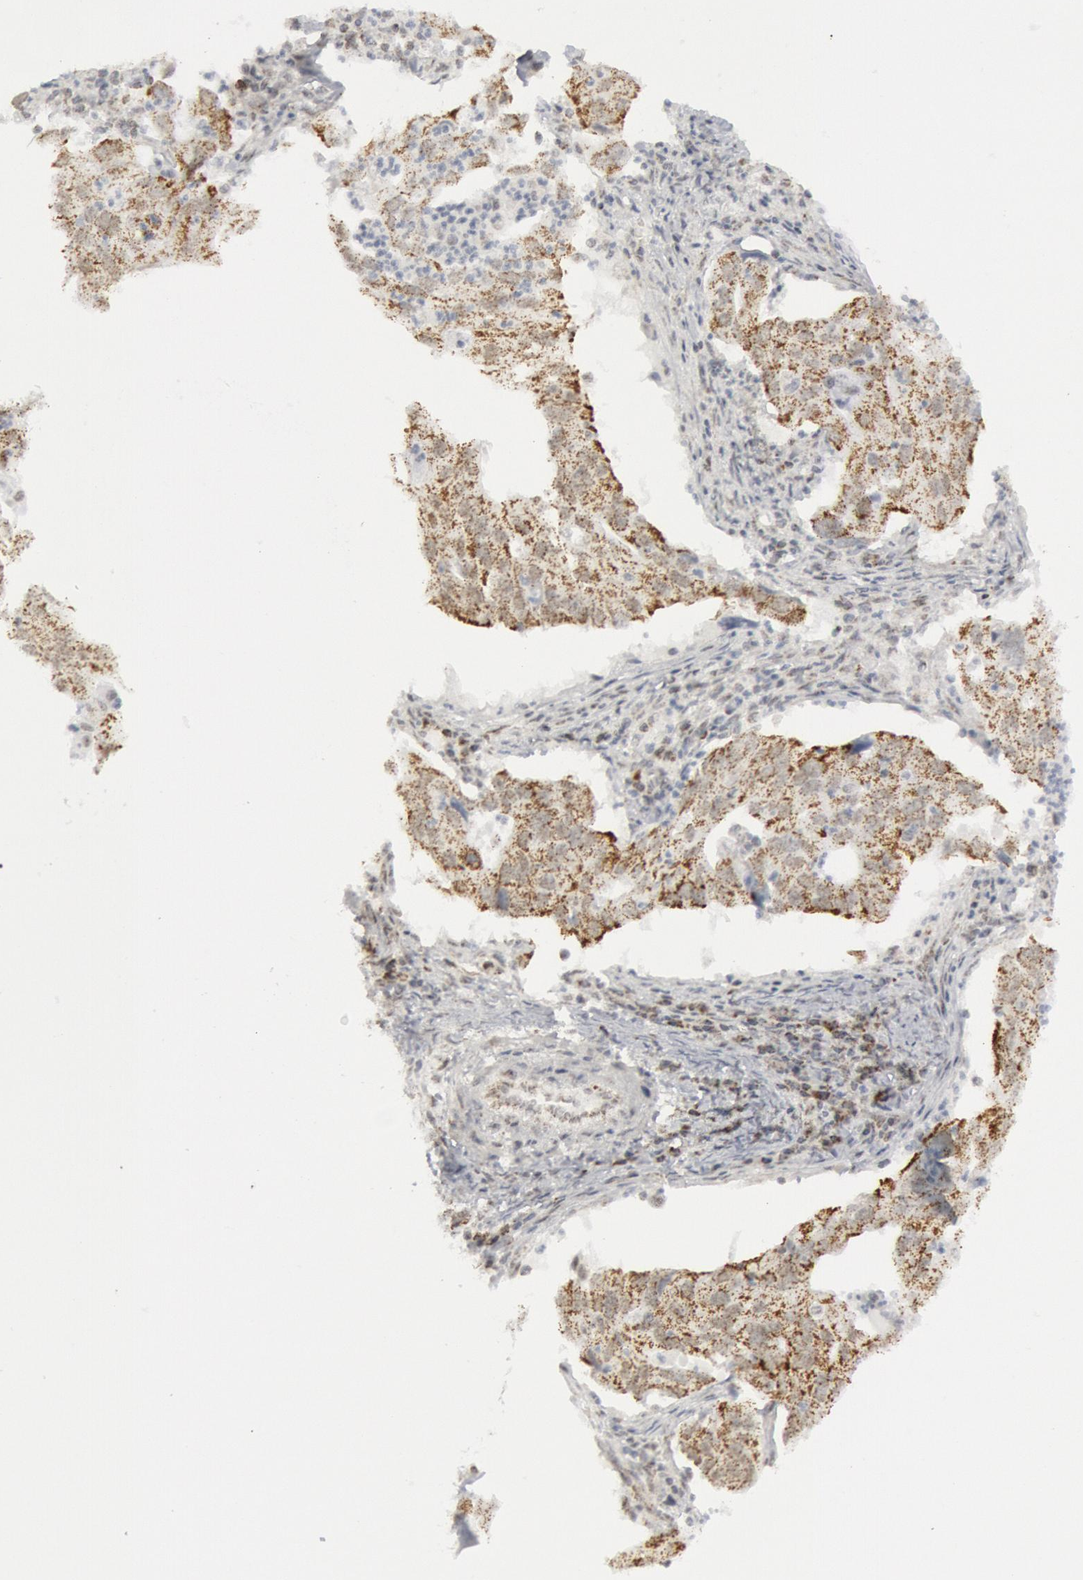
{"staining": {"intensity": "moderate", "quantity": "25%-75%", "location": "cytoplasmic/membranous"}, "tissue": "lung cancer", "cell_type": "Tumor cells", "image_type": "cancer", "snomed": [{"axis": "morphology", "description": "Adenocarcinoma, NOS"}, {"axis": "topography", "description": "Lung"}], "caption": "Human lung adenocarcinoma stained with a brown dye reveals moderate cytoplasmic/membranous positive positivity in approximately 25%-75% of tumor cells.", "gene": "CASP9", "patient": {"sex": "male", "age": 48}}